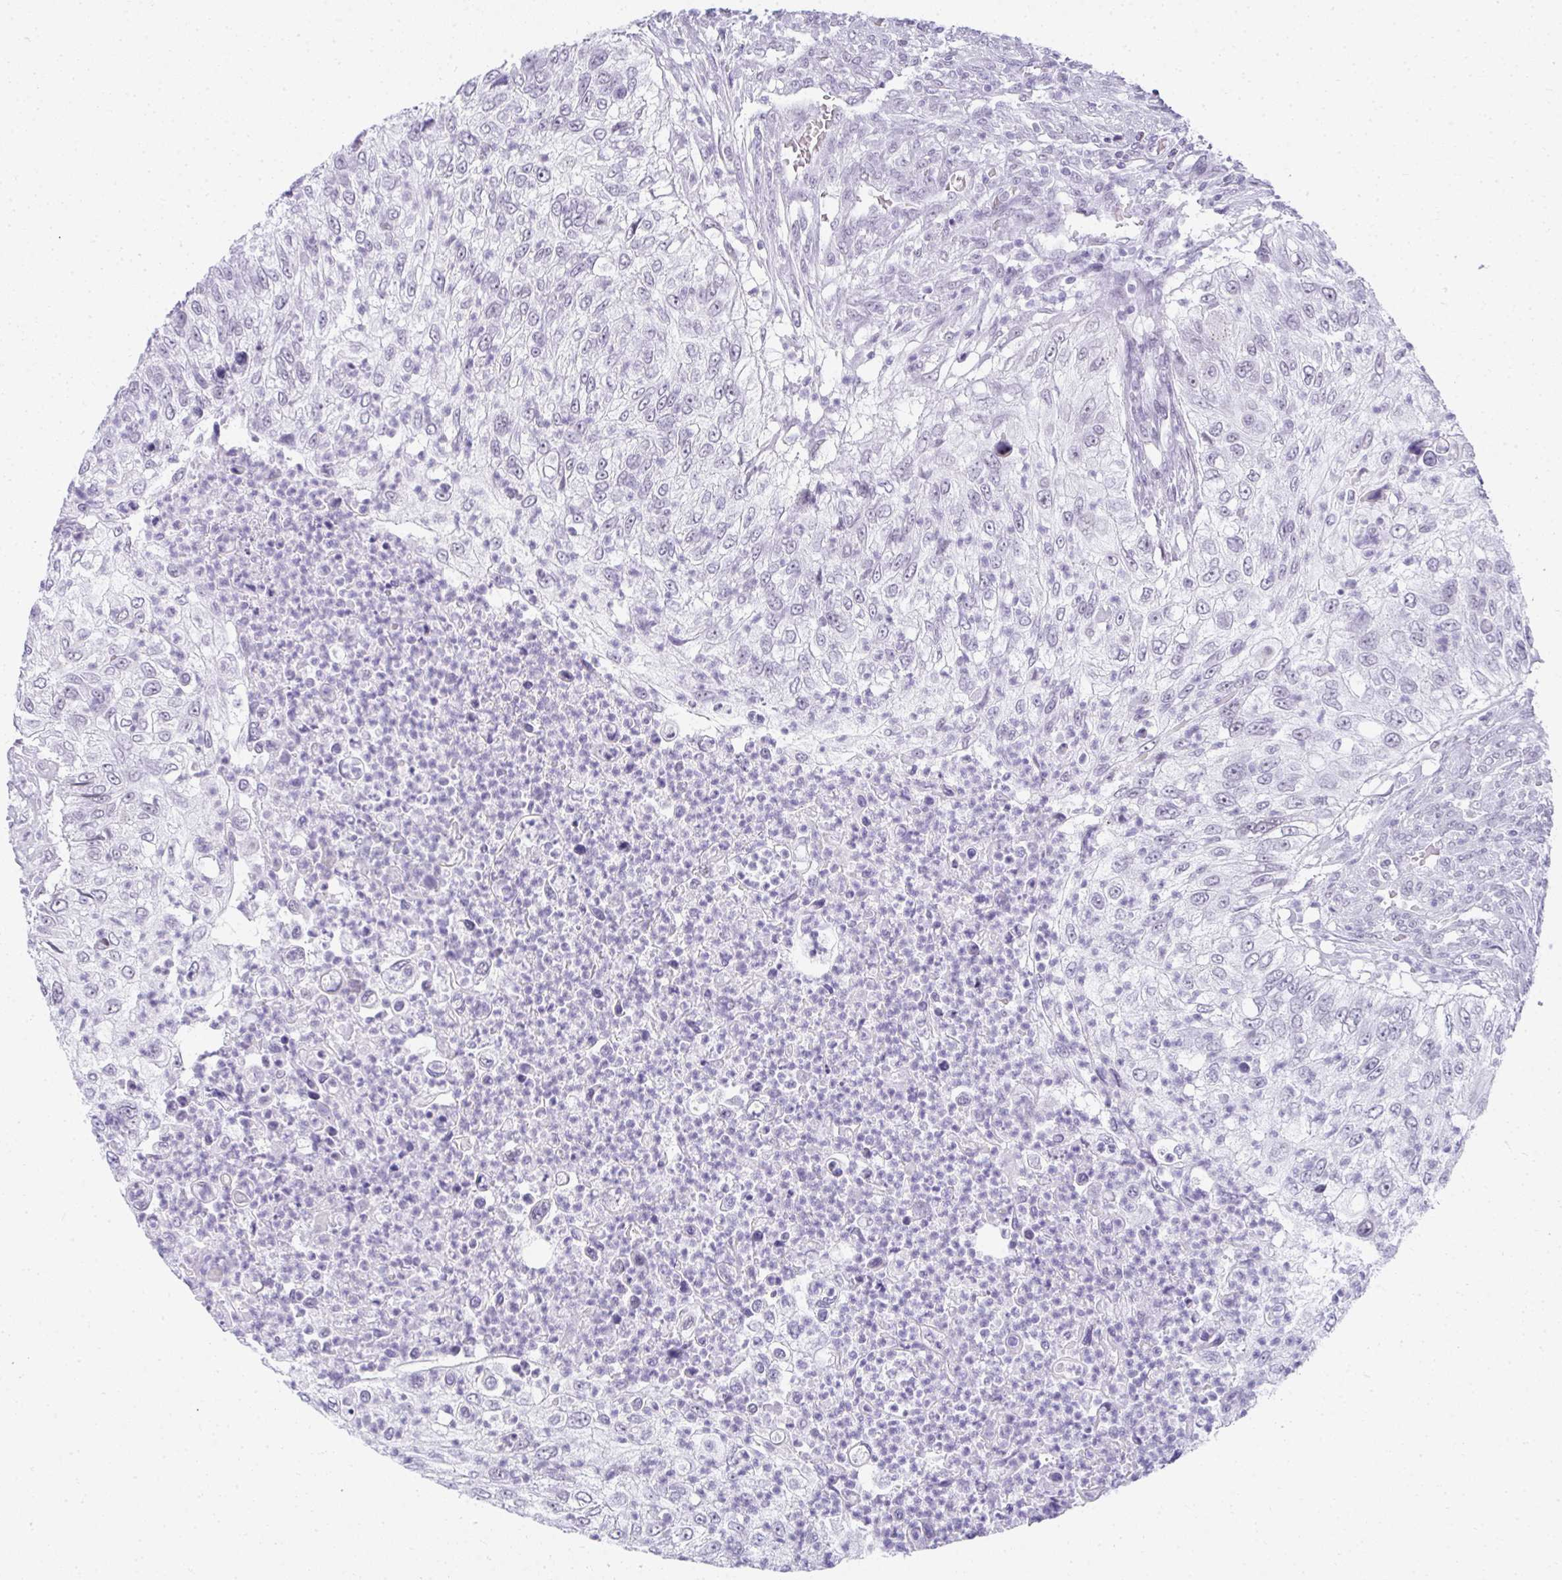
{"staining": {"intensity": "negative", "quantity": "none", "location": "none"}, "tissue": "urothelial cancer", "cell_type": "Tumor cells", "image_type": "cancer", "snomed": [{"axis": "morphology", "description": "Urothelial carcinoma, High grade"}, {"axis": "topography", "description": "Urinary bladder"}], "caption": "Tumor cells show no significant protein expression in urothelial cancer.", "gene": "PLA2G1B", "patient": {"sex": "female", "age": 60}}